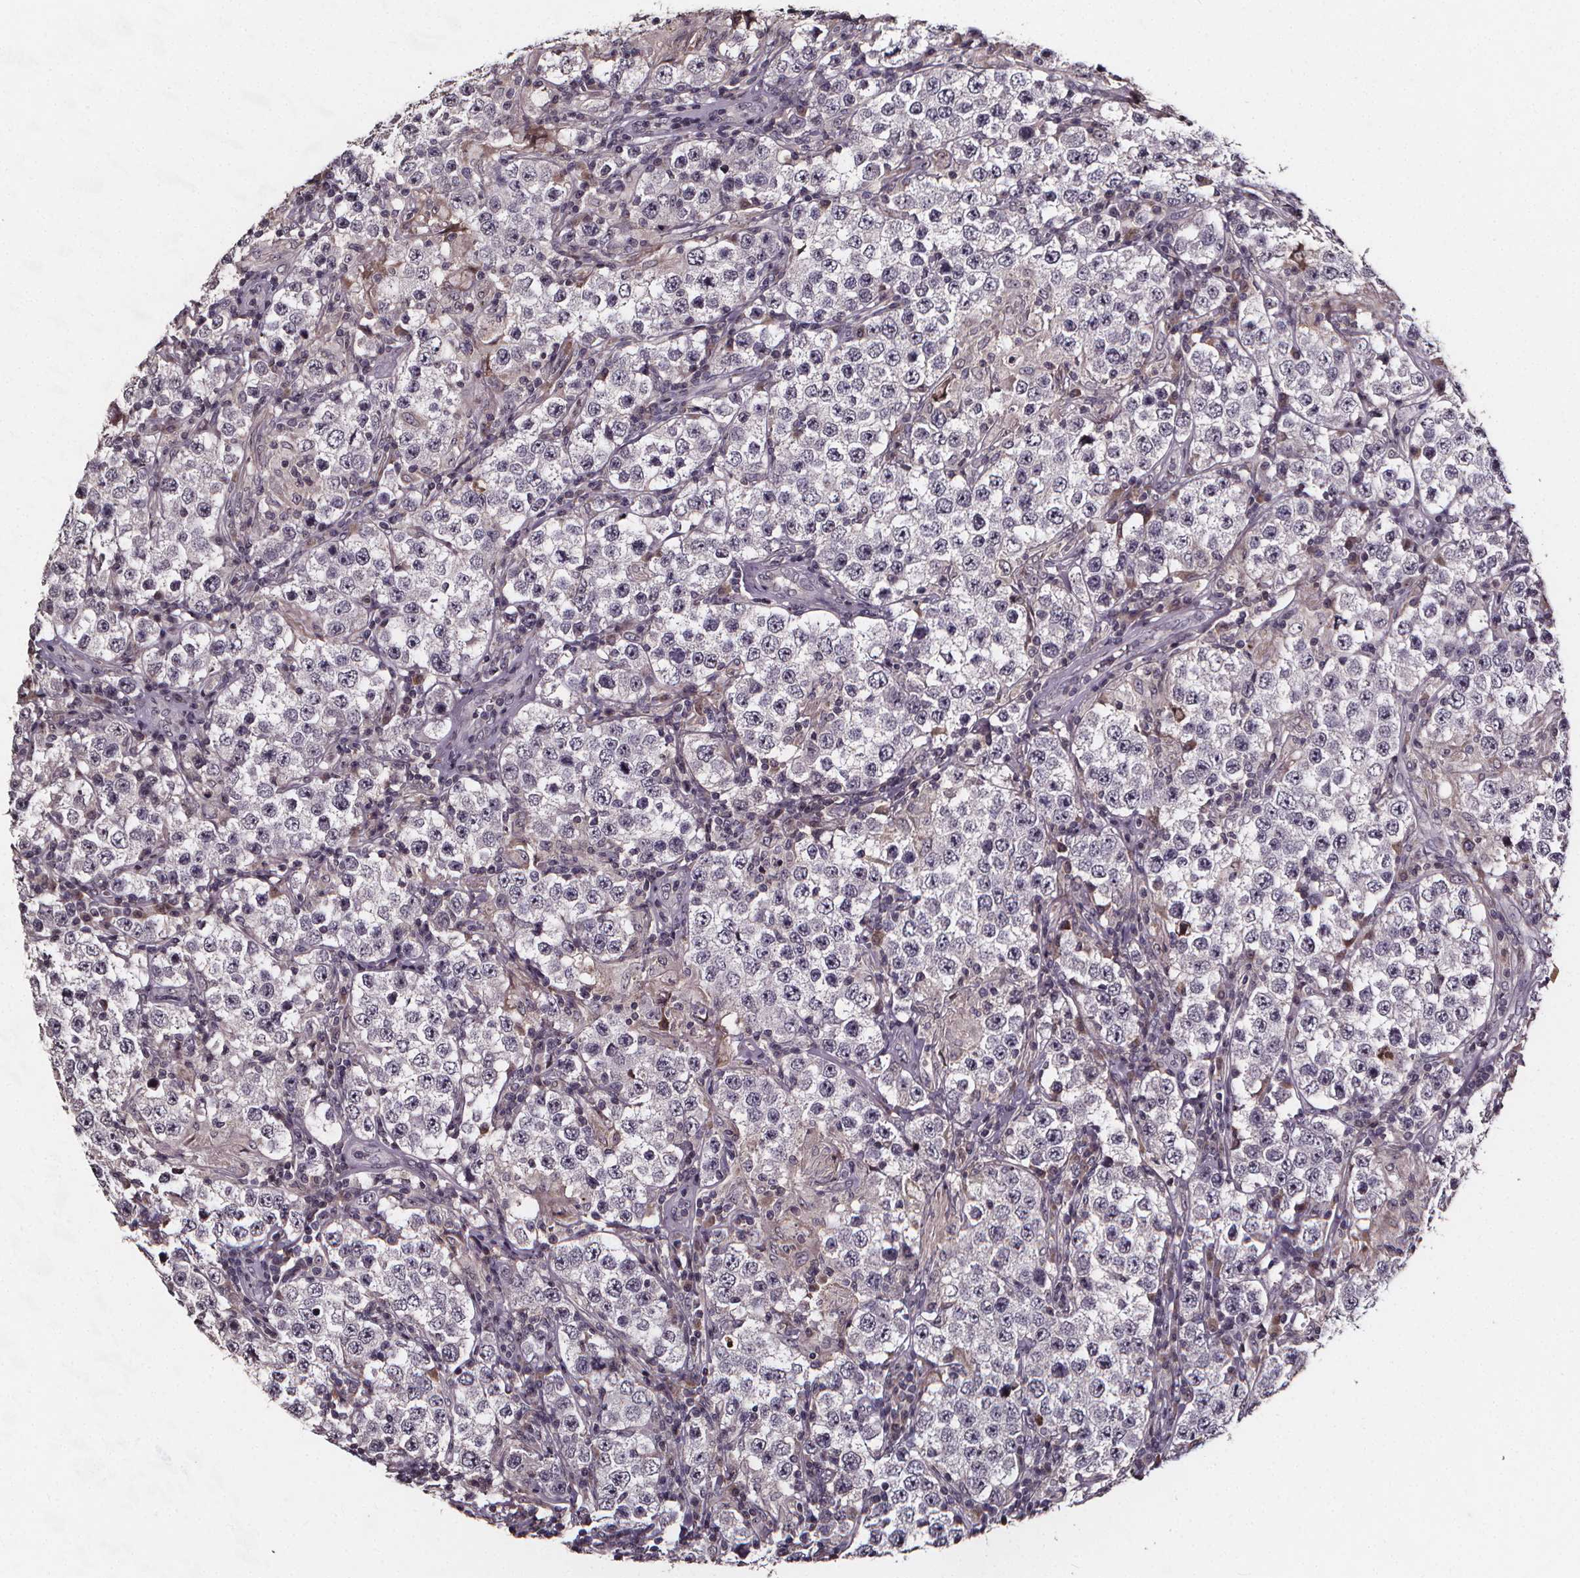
{"staining": {"intensity": "negative", "quantity": "none", "location": "none"}, "tissue": "testis cancer", "cell_type": "Tumor cells", "image_type": "cancer", "snomed": [{"axis": "morphology", "description": "Seminoma, NOS"}, {"axis": "morphology", "description": "Carcinoma, Embryonal, NOS"}, {"axis": "topography", "description": "Testis"}], "caption": "Immunohistochemistry micrograph of neoplastic tissue: testis embryonal carcinoma stained with DAB (3,3'-diaminobenzidine) reveals no significant protein positivity in tumor cells.", "gene": "SPAG8", "patient": {"sex": "male", "age": 41}}